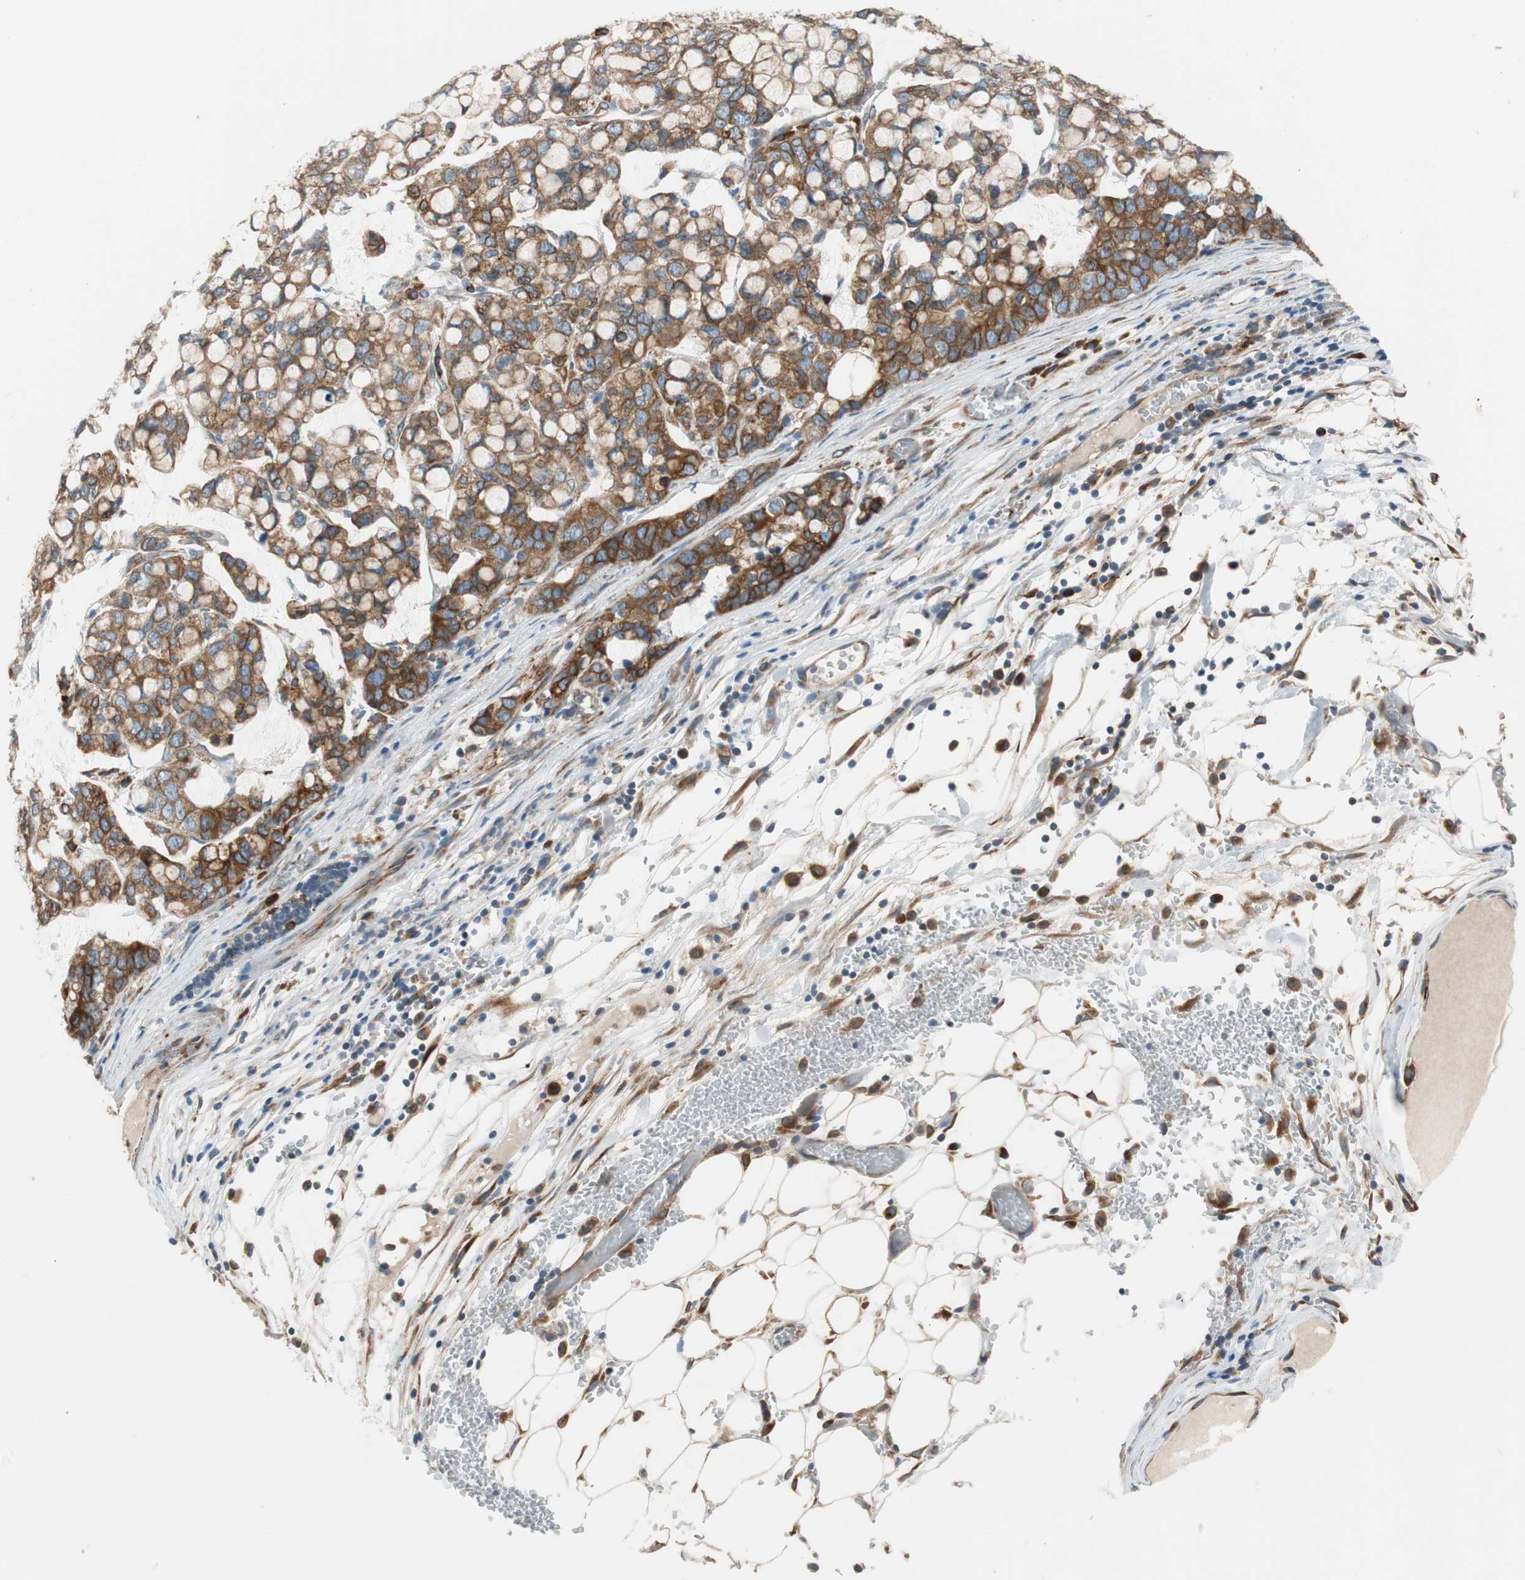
{"staining": {"intensity": "strong", "quantity": ">75%", "location": "cytoplasmic/membranous"}, "tissue": "stomach cancer", "cell_type": "Tumor cells", "image_type": "cancer", "snomed": [{"axis": "morphology", "description": "Adenocarcinoma, NOS"}, {"axis": "topography", "description": "Stomach, lower"}], "caption": "Protein staining demonstrates strong cytoplasmic/membranous positivity in about >75% of tumor cells in adenocarcinoma (stomach).", "gene": "CLCC1", "patient": {"sex": "male", "age": 84}}